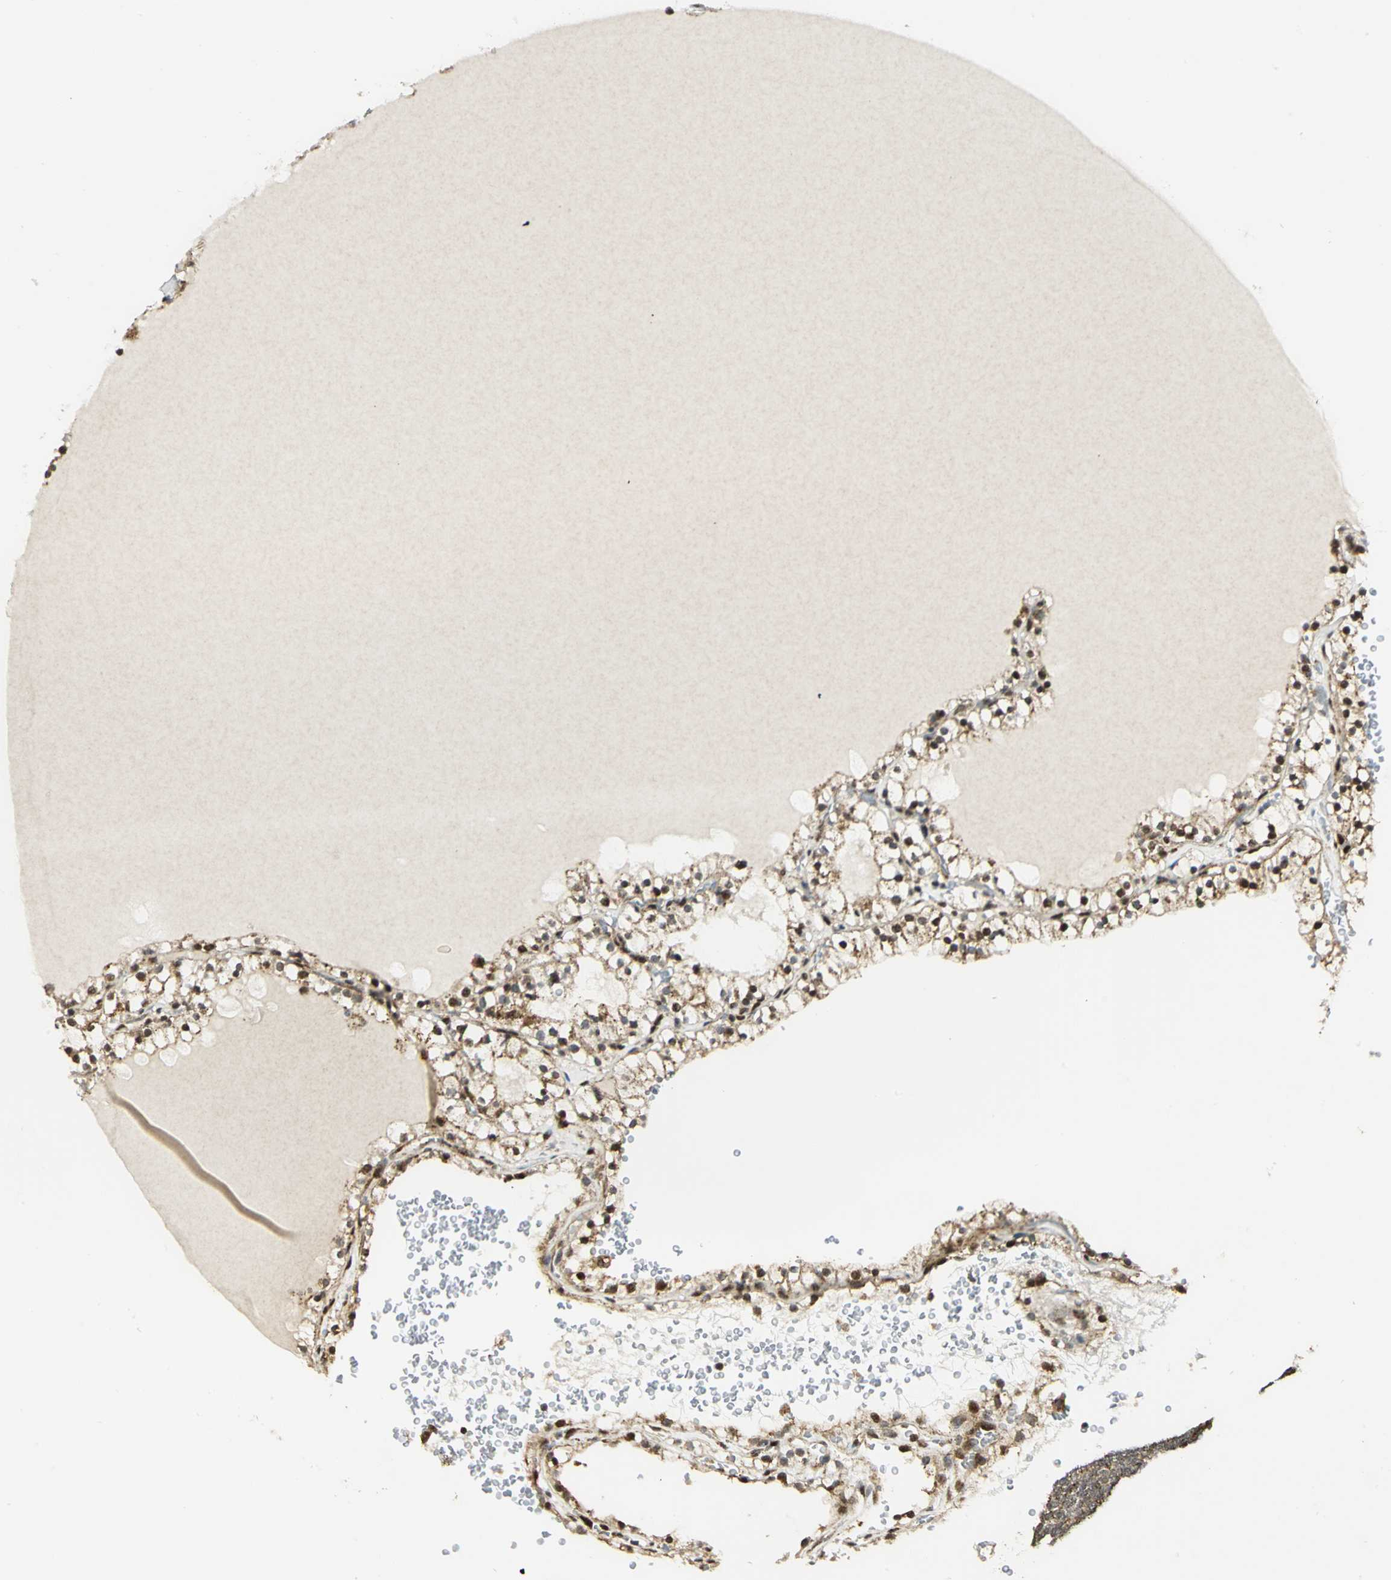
{"staining": {"intensity": "strong", "quantity": ">75%", "location": "cytoplasmic/membranous,nuclear"}, "tissue": "renal cancer", "cell_type": "Tumor cells", "image_type": "cancer", "snomed": [{"axis": "morphology", "description": "Adenocarcinoma, NOS"}, {"axis": "topography", "description": "Kidney"}], "caption": "Immunohistochemical staining of renal adenocarcinoma reveals high levels of strong cytoplasmic/membranous and nuclear positivity in about >75% of tumor cells.", "gene": "ATP6V1A", "patient": {"sex": "female", "age": 41}}